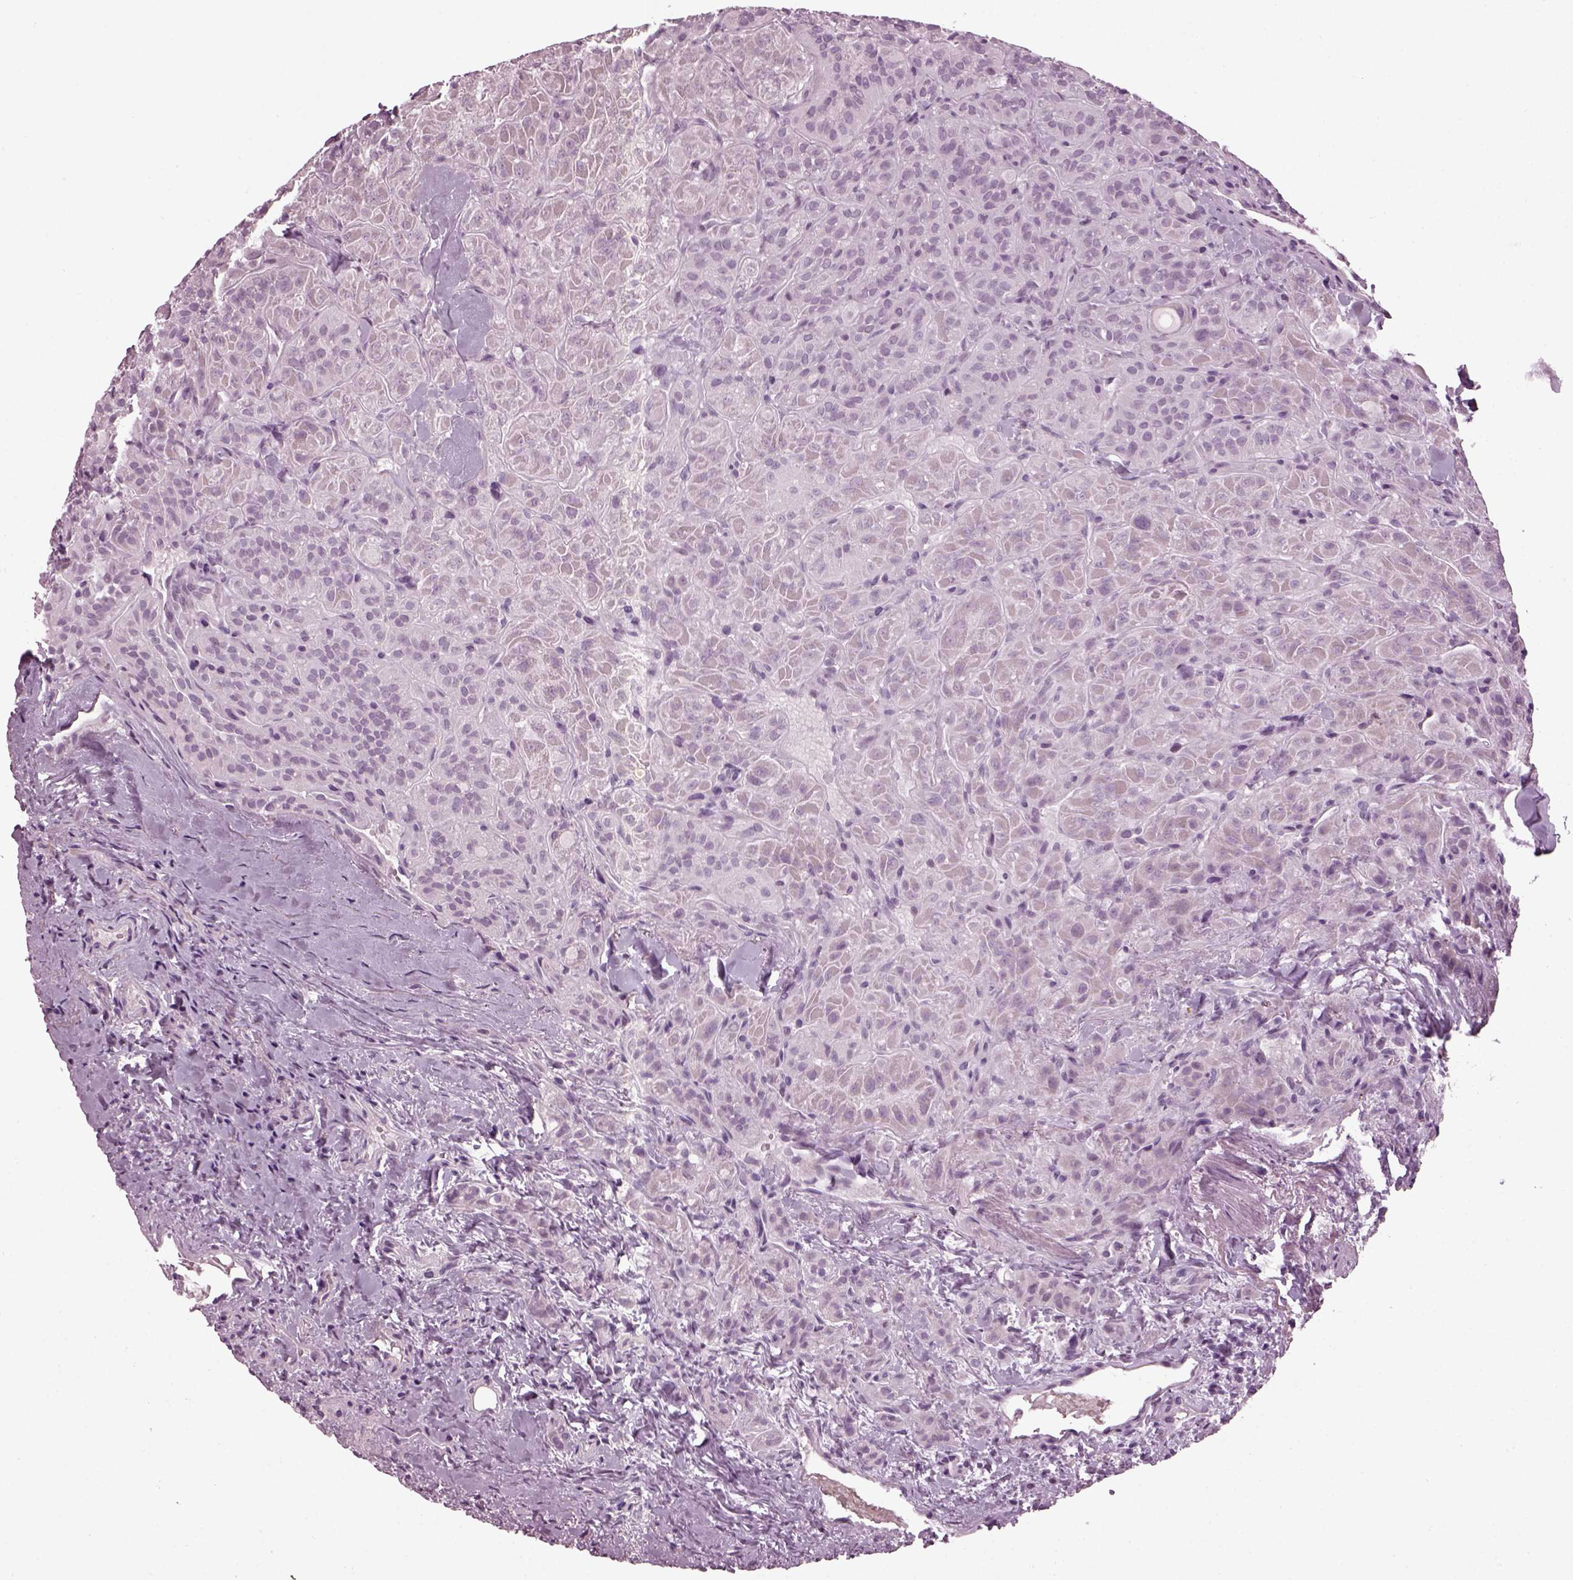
{"staining": {"intensity": "negative", "quantity": "none", "location": "none"}, "tissue": "thyroid cancer", "cell_type": "Tumor cells", "image_type": "cancer", "snomed": [{"axis": "morphology", "description": "Papillary adenocarcinoma, NOS"}, {"axis": "topography", "description": "Thyroid gland"}], "caption": "Immunohistochemical staining of human thyroid papillary adenocarcinoma shows no significant expression in tumor cells.", "gene": "DPYSL5", "patient": {"sex": "female", "age": 45}}